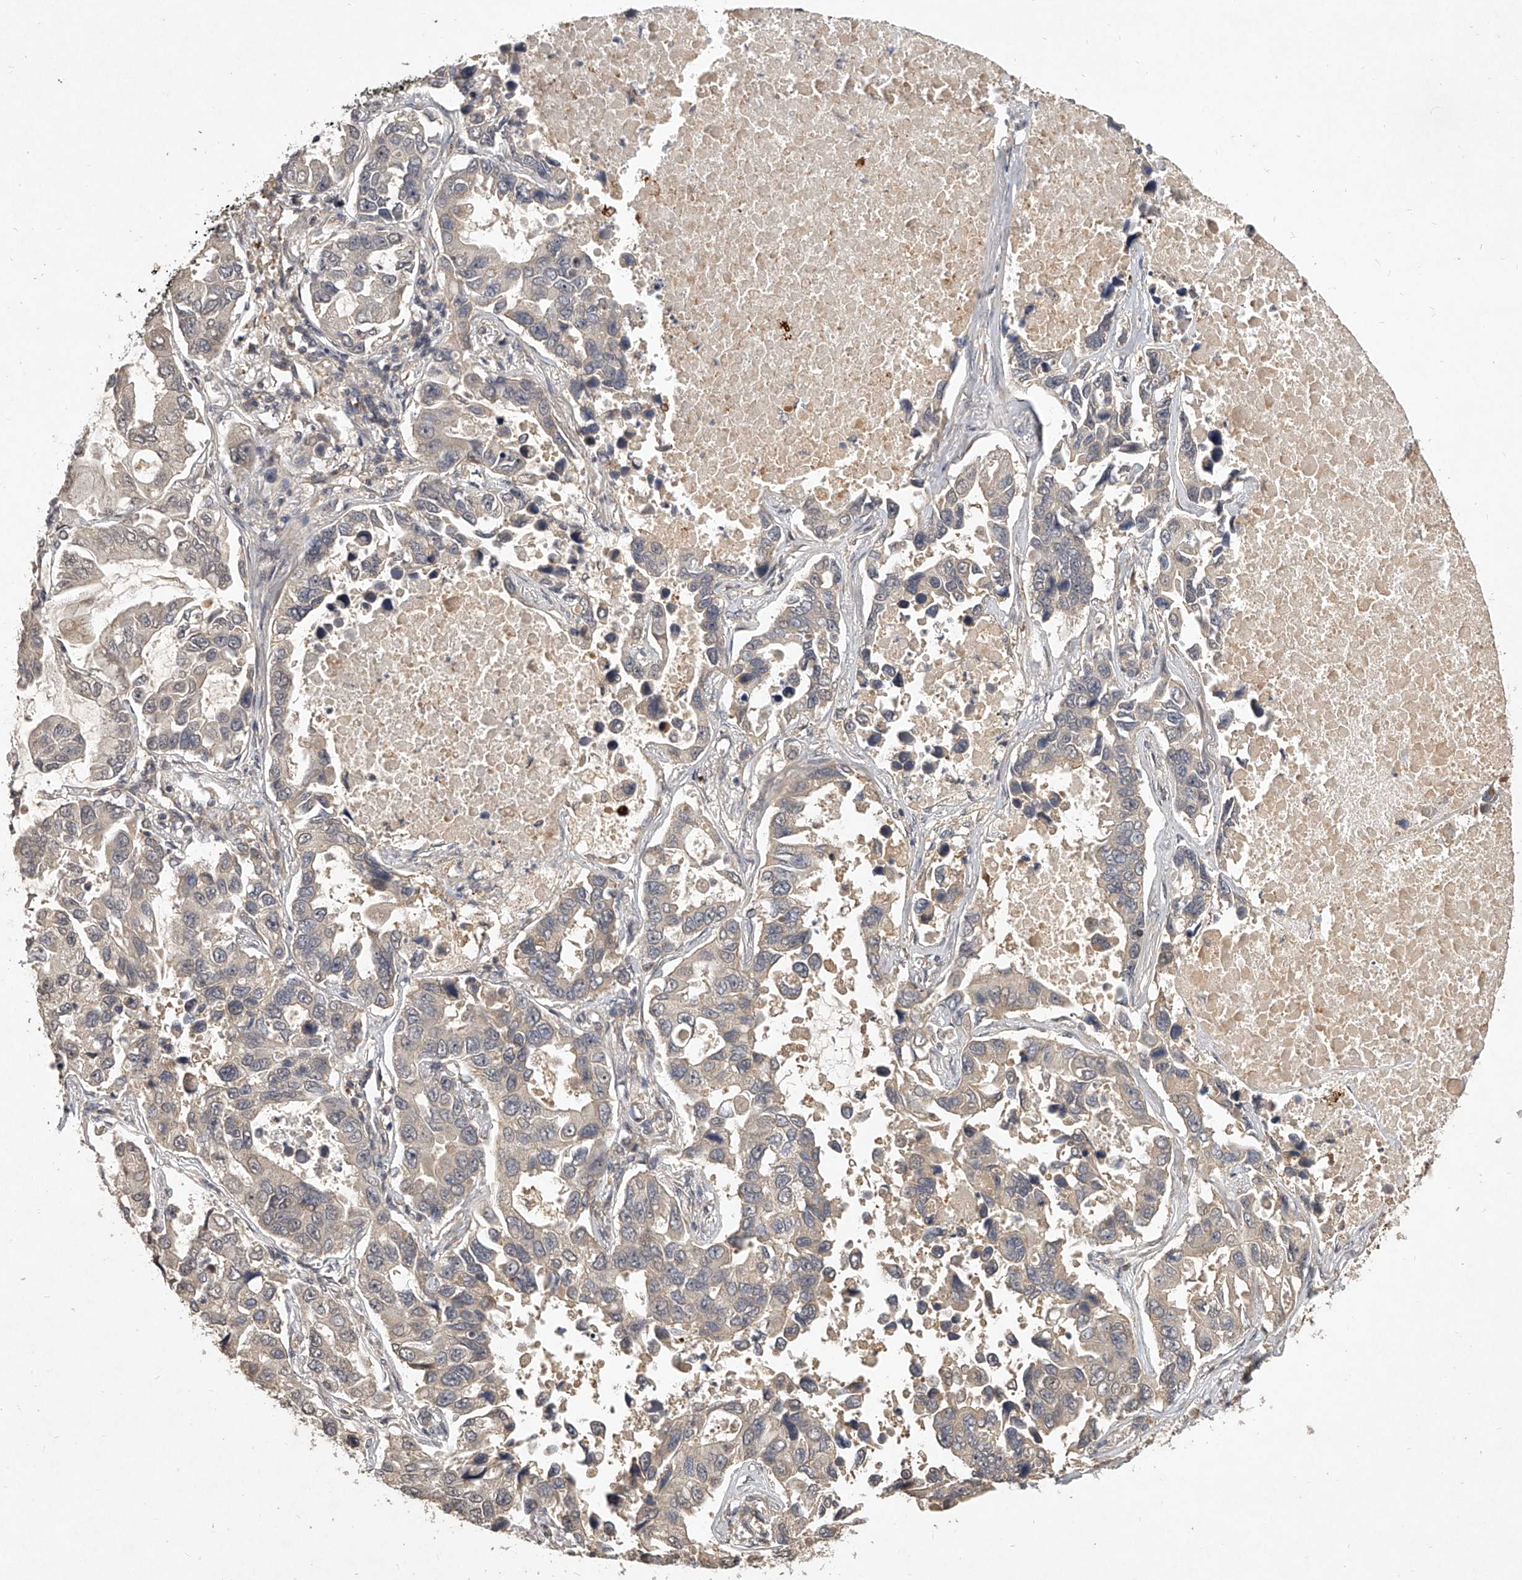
{"staining": {"intensity": "weak", "quantity": "<25%", "location": "cytoplasmic/membranous,nuclear"}, "tissue": "lung cancer", "cell_type": "Tumor cells", "image_type": "cancer", "snomed": [{"axis": "morphology", "description": "Adenocarcinoma, NOS"}, {"axis": "topography", "description": "Lung"}], "caption": "DAB (3,3'-diaminobenzidine) immunohistochemical staining of human adenocarcinoma (lung) reveals no significant staining in tumor cells.", "gene": "SLC37A1", "patient": {"sex": "male", "age": 64}}